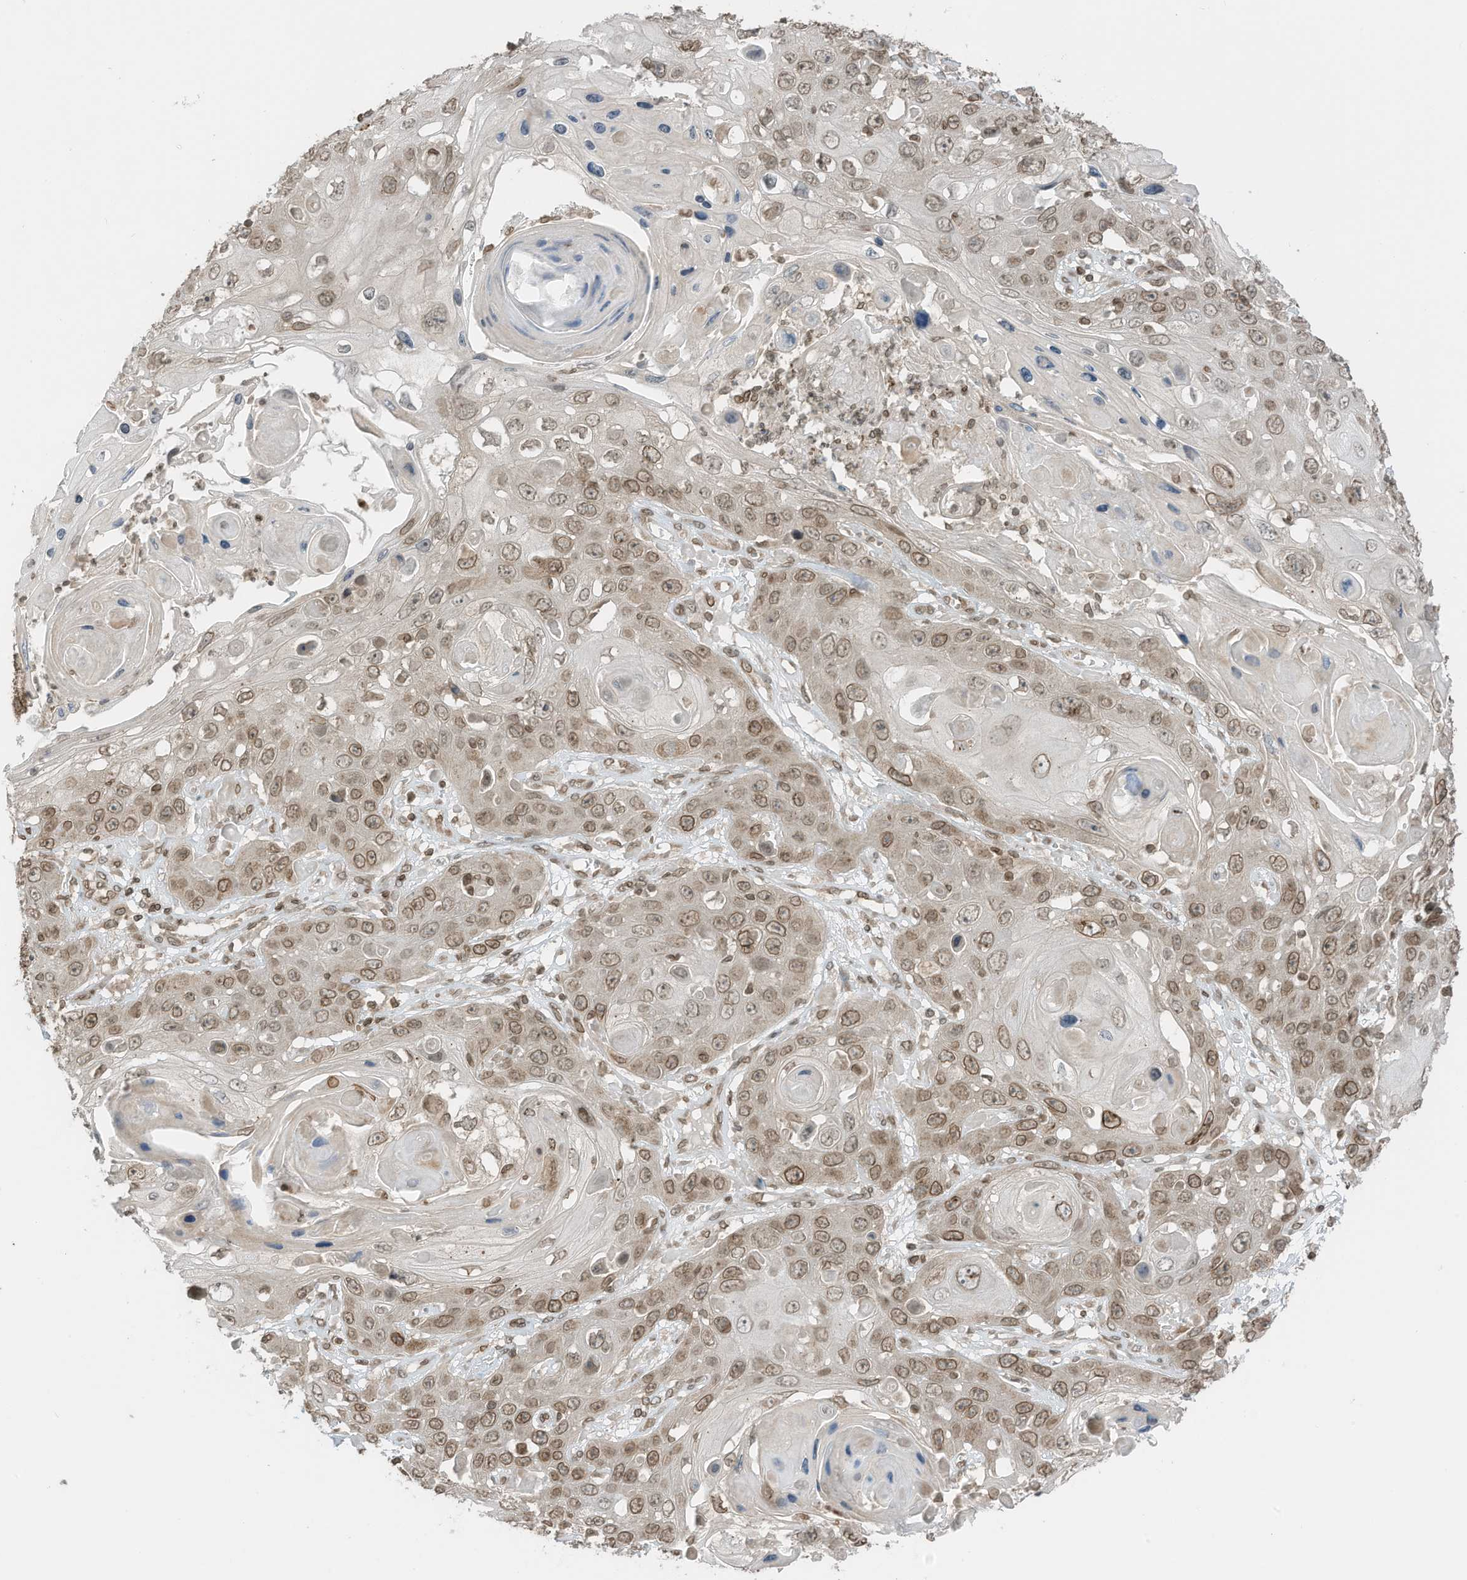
{"staining": {"intensity": "moderate", "quantity": ">75%", "location": "cytoplasmic/membranous,nuclear"}, "tissue": "skin cancer", "cell_type": "Tumor cells", "image_type": "cancer", "snomed": [{"axis": "morphology", "description": "Squamous cell carcinoma, NOS"}, {"axis": "topography", "description": "Skin"}], "caption": "There is medium levels of moderate cytoplasmic/membranous and nuclear positivity in tumor cells of skin cancer, as demonstrated by immunohistochemical staining (brown color).", "gene": "RABL3", "patient": {"sex": "male", "age": 55}}